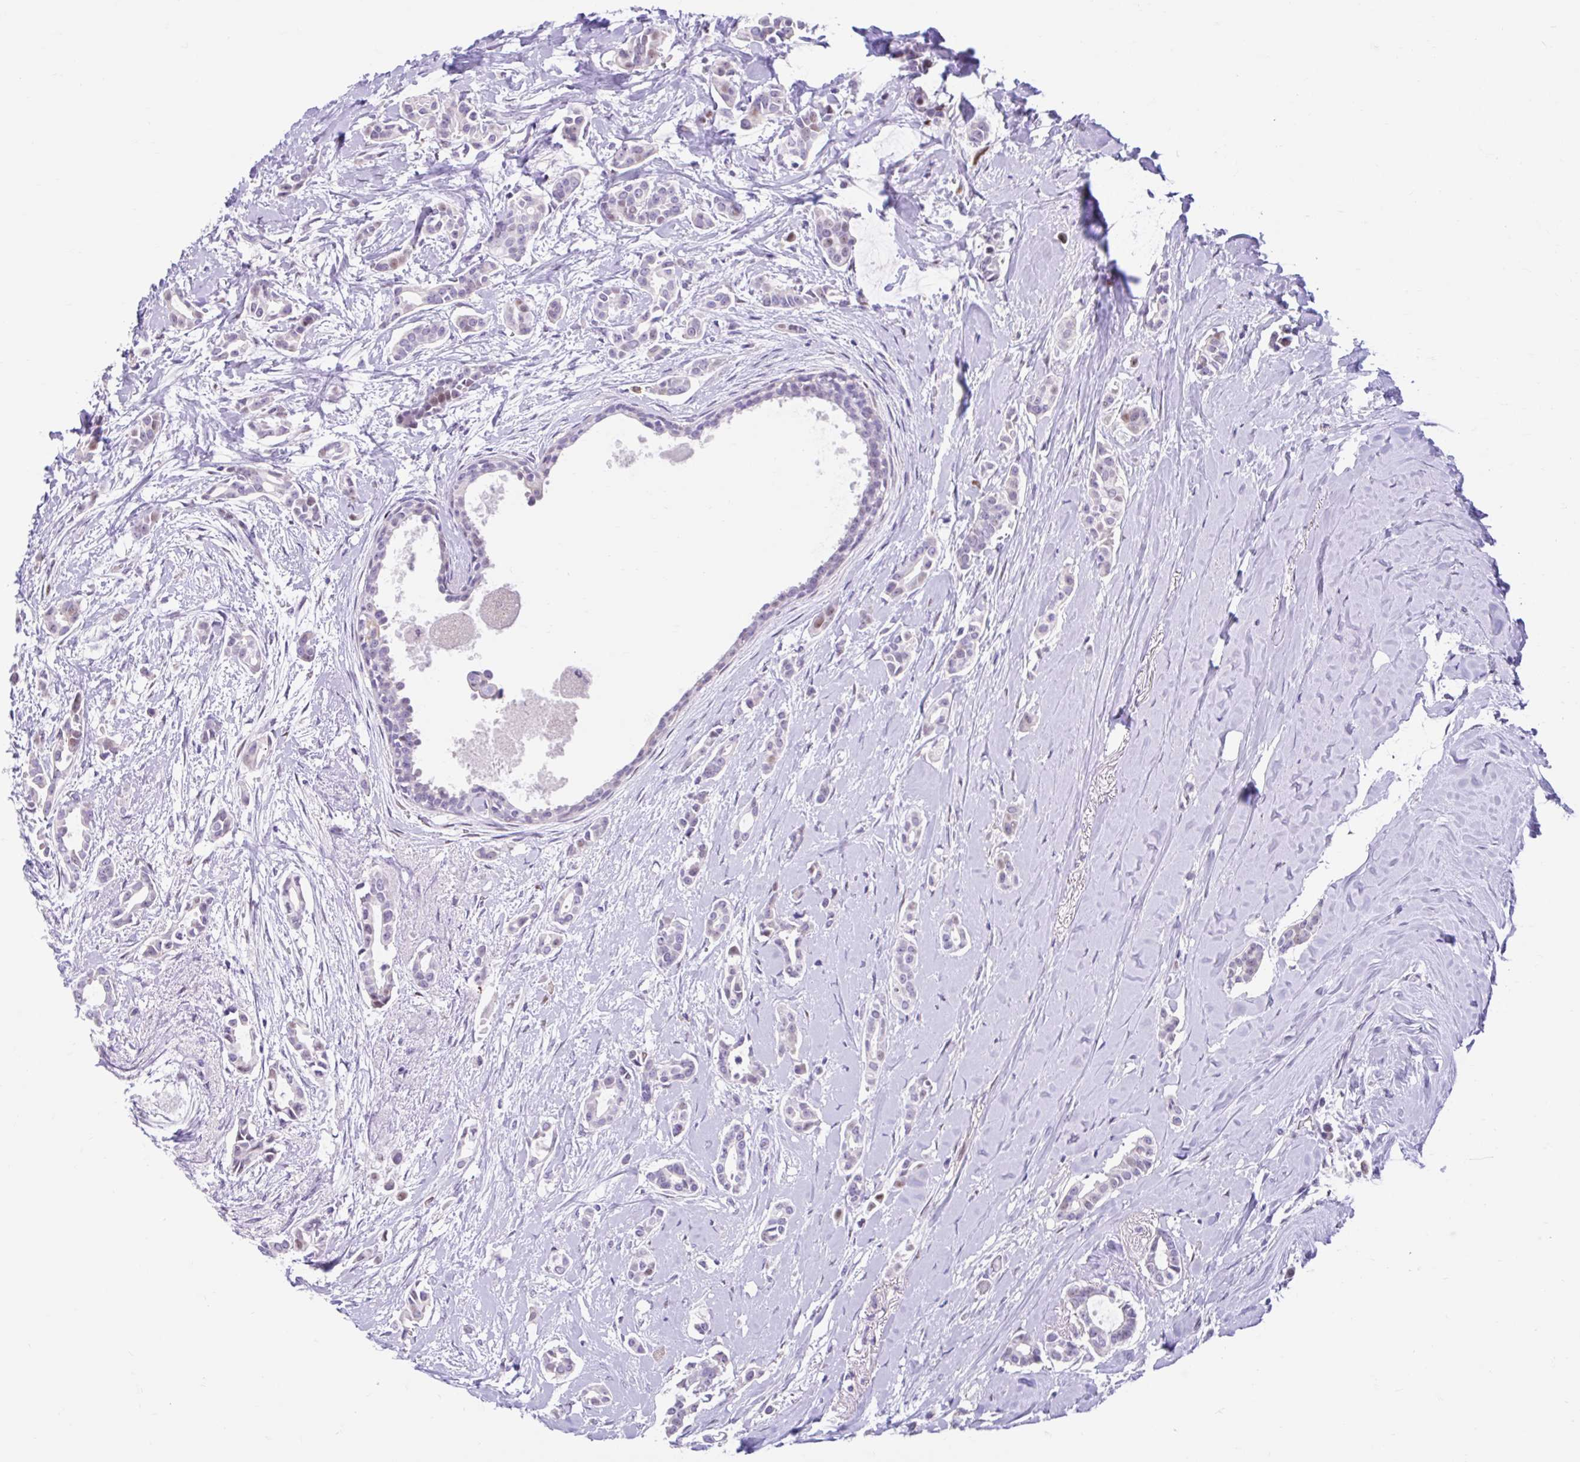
{"staining": {"intensity": "moderate", "quantity": "<25%", "location": "nuclear"}, "tissue": "breast cancer", "cell_type": "Tumor cells", "image_type": "cancer", "snomed": [{"axis": "morphology", "description": "Duct carcinoma"}, {"axis": "topography", "description": "Breast"}], "caption": "Protein staining displays moderate nuclear expression in about <25% of tumor cells in breast cancer (intraductal carcinoma). The staining was performed using DAB (3,3'-diaminobenzidine) to visualize the protein expression in brown, while the nuclei were stained in blue with hematoxylin (Magnification: 20x).", "gene": "NHLH2", "patient": {"sex": "female", "age": 64}}